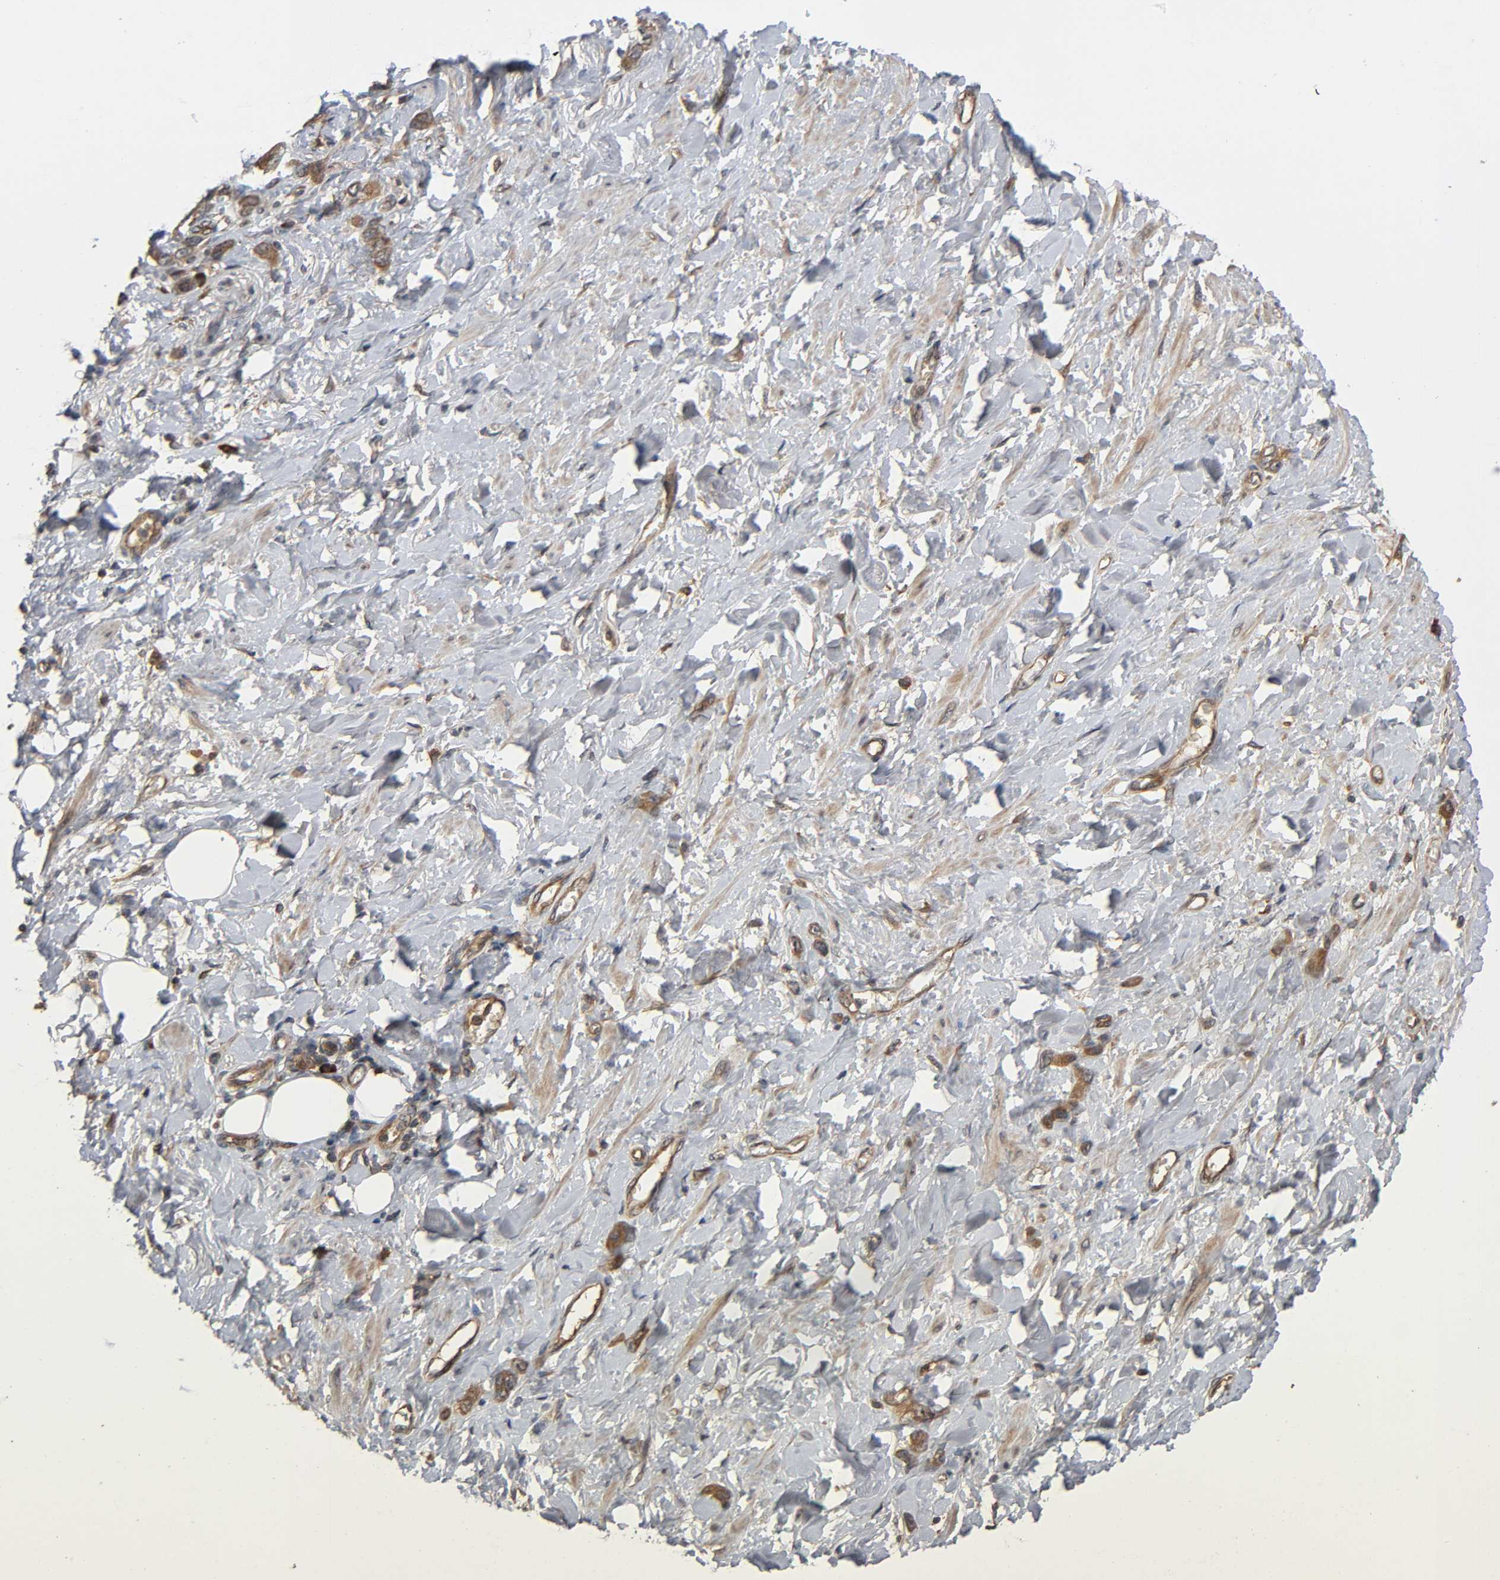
{"staining": {"intensity": "moderate", "quantity": ">75%", "location": "cytoplasmic/membranous"}, "tissue": "stomach cancer", "cell_type": "Tumor cells", "image_type": "cancer", "snomed": [{"axis": "morphology", "description": "Adenocarcinoma, NOS"}, {"axis": "topography", "description": "Stomach"}], "caption": "This image demonstrates immunohistochemistry (IHC) staining of human stomach cancer, with medium moderate cytoplasmic/membranous expression in about >75% of tumor cells.", "gene": "MAP3K8", "patient": {"sex": "male", "age": 82}}